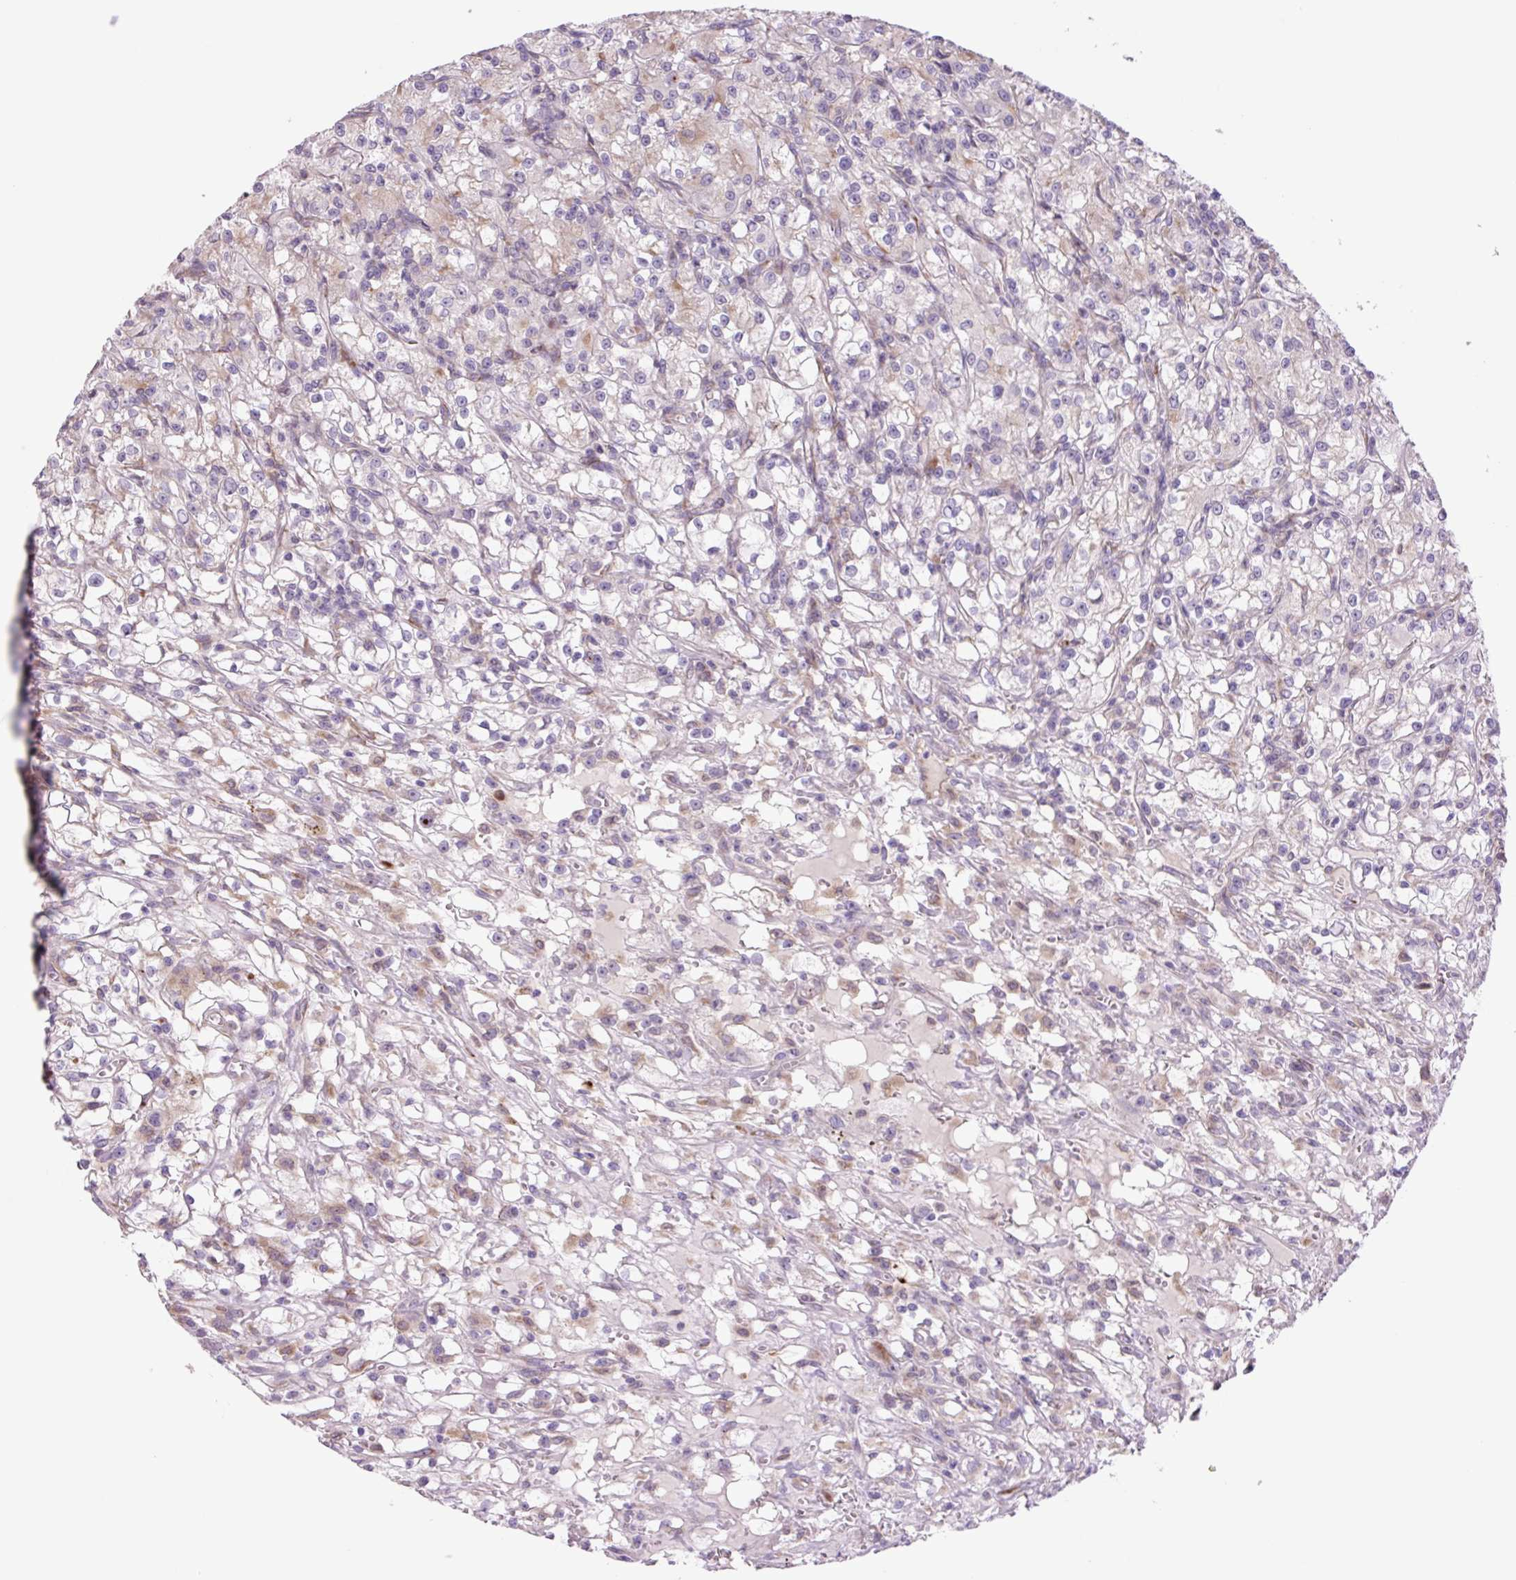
{"staining": {"intensity": "negative", "quantity": "none", "location": "none"}, "tissue": "renal cancer", "cell_type": "Tumor cells", "image_type": "cancer", "snomed": [{"axis": "morphology", "description": "Adenocarcinoma, NOS"}, {"axis": "topography", "description": "Kidney"}], "caption": "Immunohistochemistry (IHC) of human adenocarcinoma (renal) reveals no expression in tumor cells.", "gene": "PLA2G4A", "patient": {"sex": "female", "age": 59}}